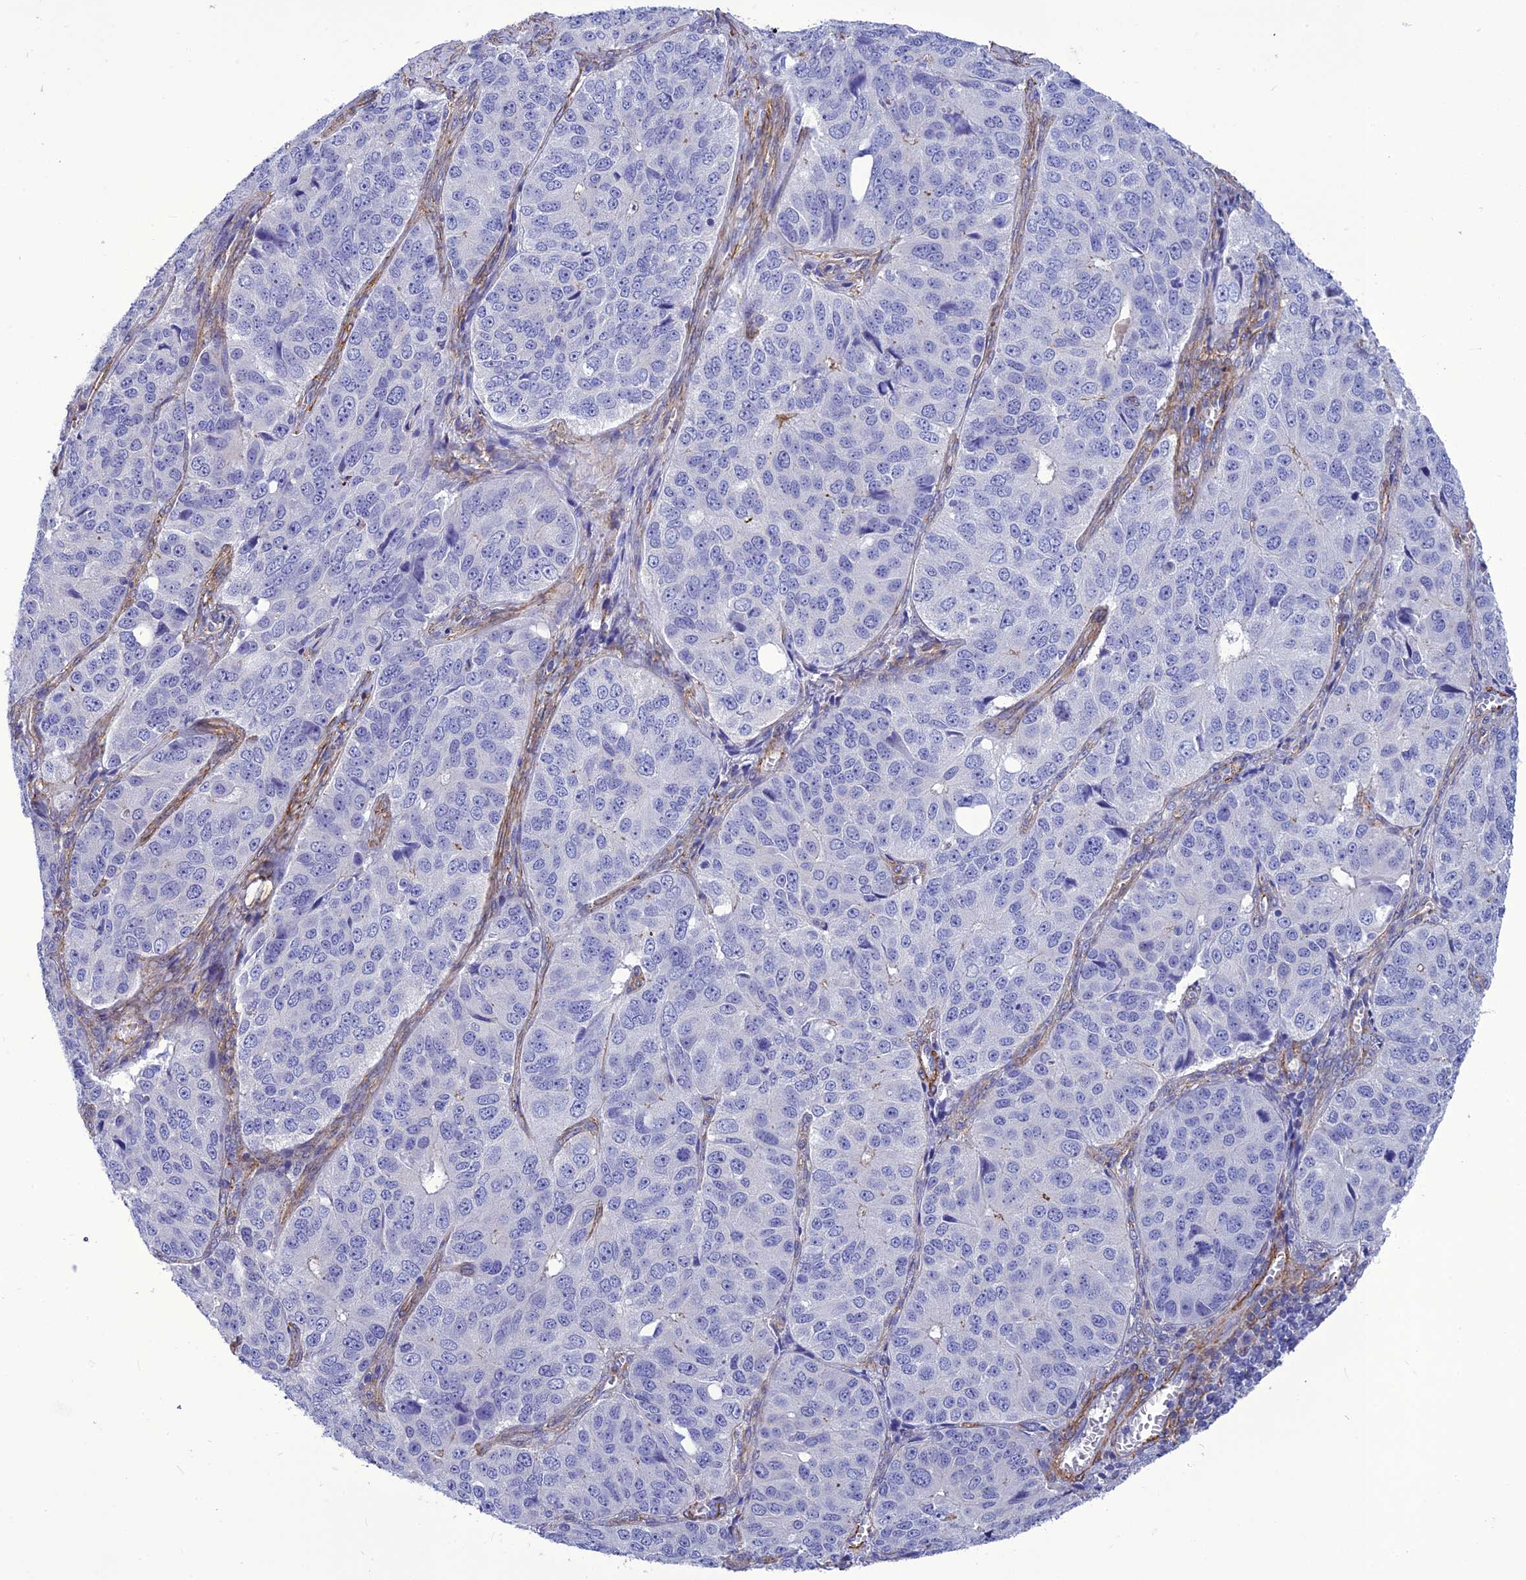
{"staining": {"intensity": "negative", "quantity": "none", "location": "none"}, "tissue": "ovarian cancer", "cell_type": "Tumor cells", "image_type": "cancer", "snomed": [{"axis": "morphology", "description": "Carcinoma, endometroid"}, {"axis": "topography", "description": "Ovary"}], "caption": "Immunohistochemical staining of ovarian endometroid carcinoma reveals no significant expression in tumor cells.", "gene": "NKD1", "patient": {"sex": "female", "age": 51}}